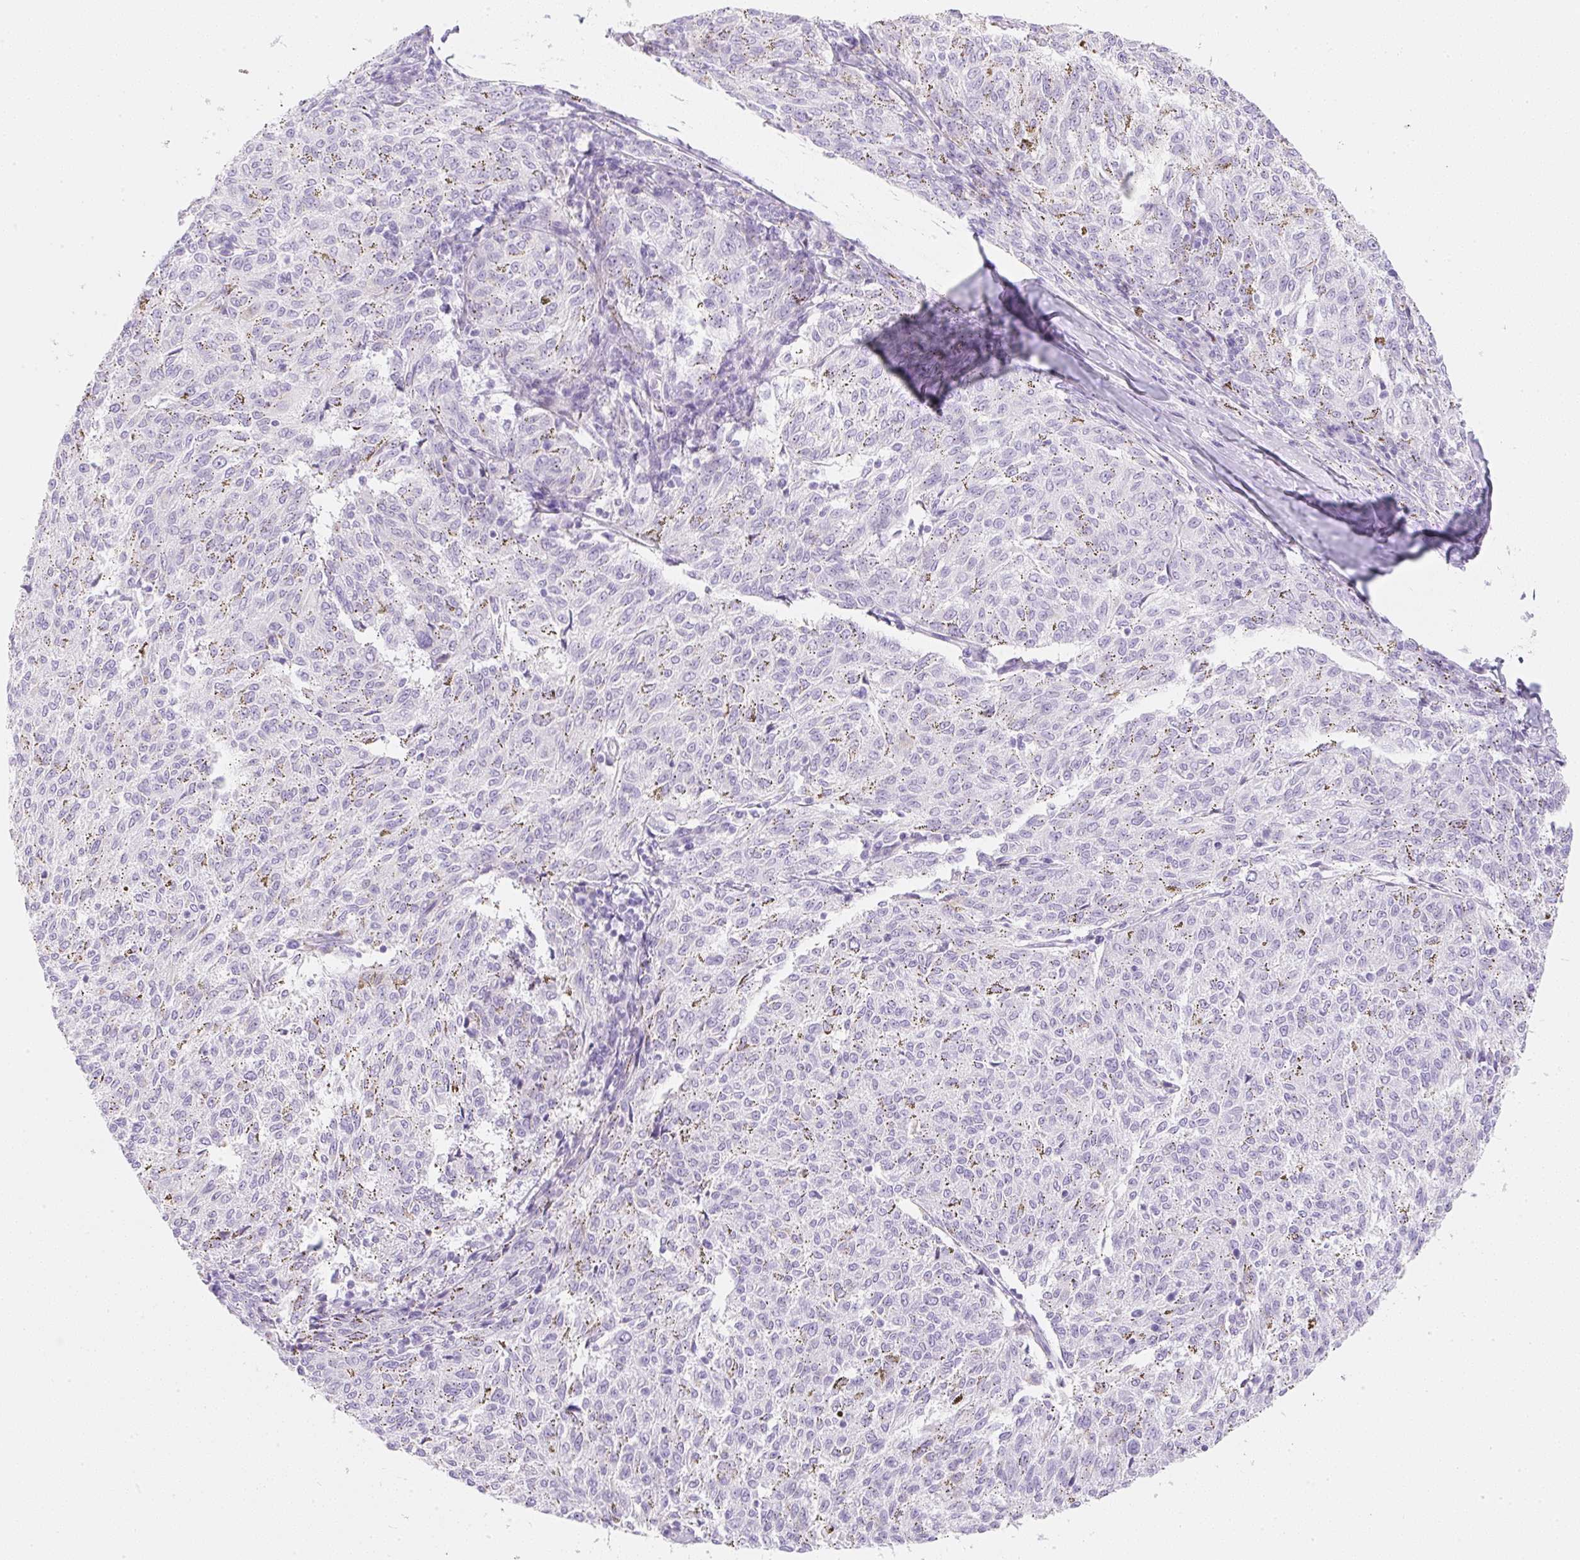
{"staining": {"intensity": "negative", "quantity": "none", "location": "none"}, "tissue": "melanoma", "cell_type": "Tumor cells", "image_type": "cancer", "snomed": [{"axis": "morphology", "description": "Malignant melanoma, NOS"}, {"axis": "topography", "description": "Skin"}], "caption": "Tumor cells show no significant protein expression in melanoma.", "gene": "ZNF689", "patient": {"sex": "female", "age": 72}}